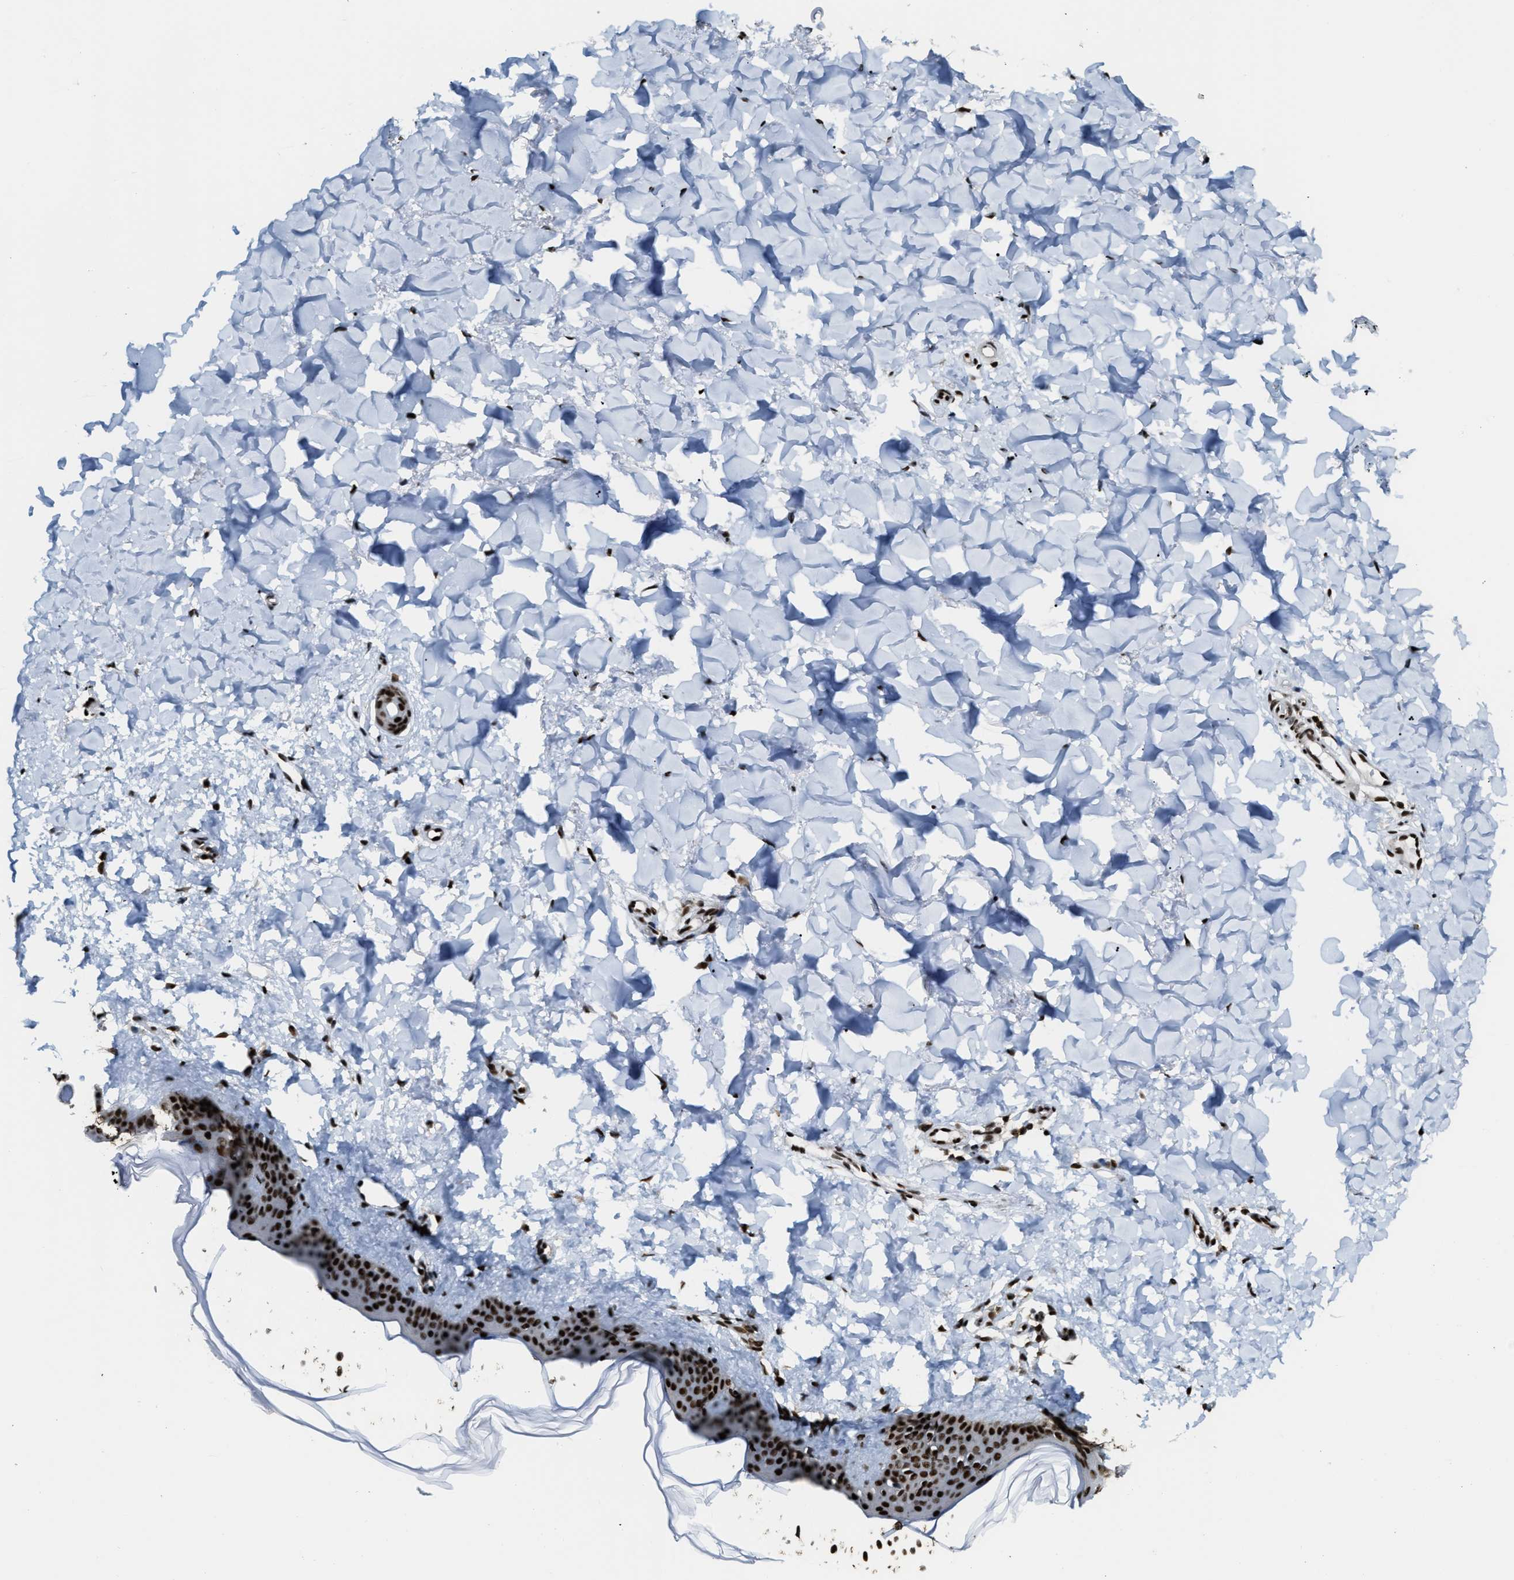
{"staining": {"intensity": "strong", "quantity": ">75%", "location": "nuclear"}, "tissue": "skin", "cell_type": "Fibroblasts", "image_type": "normal", "snomed": [{"axis": "morphology", "description": "Normal tissue, NOS"}, {"axis": "topography", "description": "Skin"}], "caption": "Immunohistochemical staining of benign human skin reveals high levels of strong nuclear expression in approximately >75% of fibroblasts.", "gene": "NUMA1", "patient": {"sex": "female", "age": 17}}